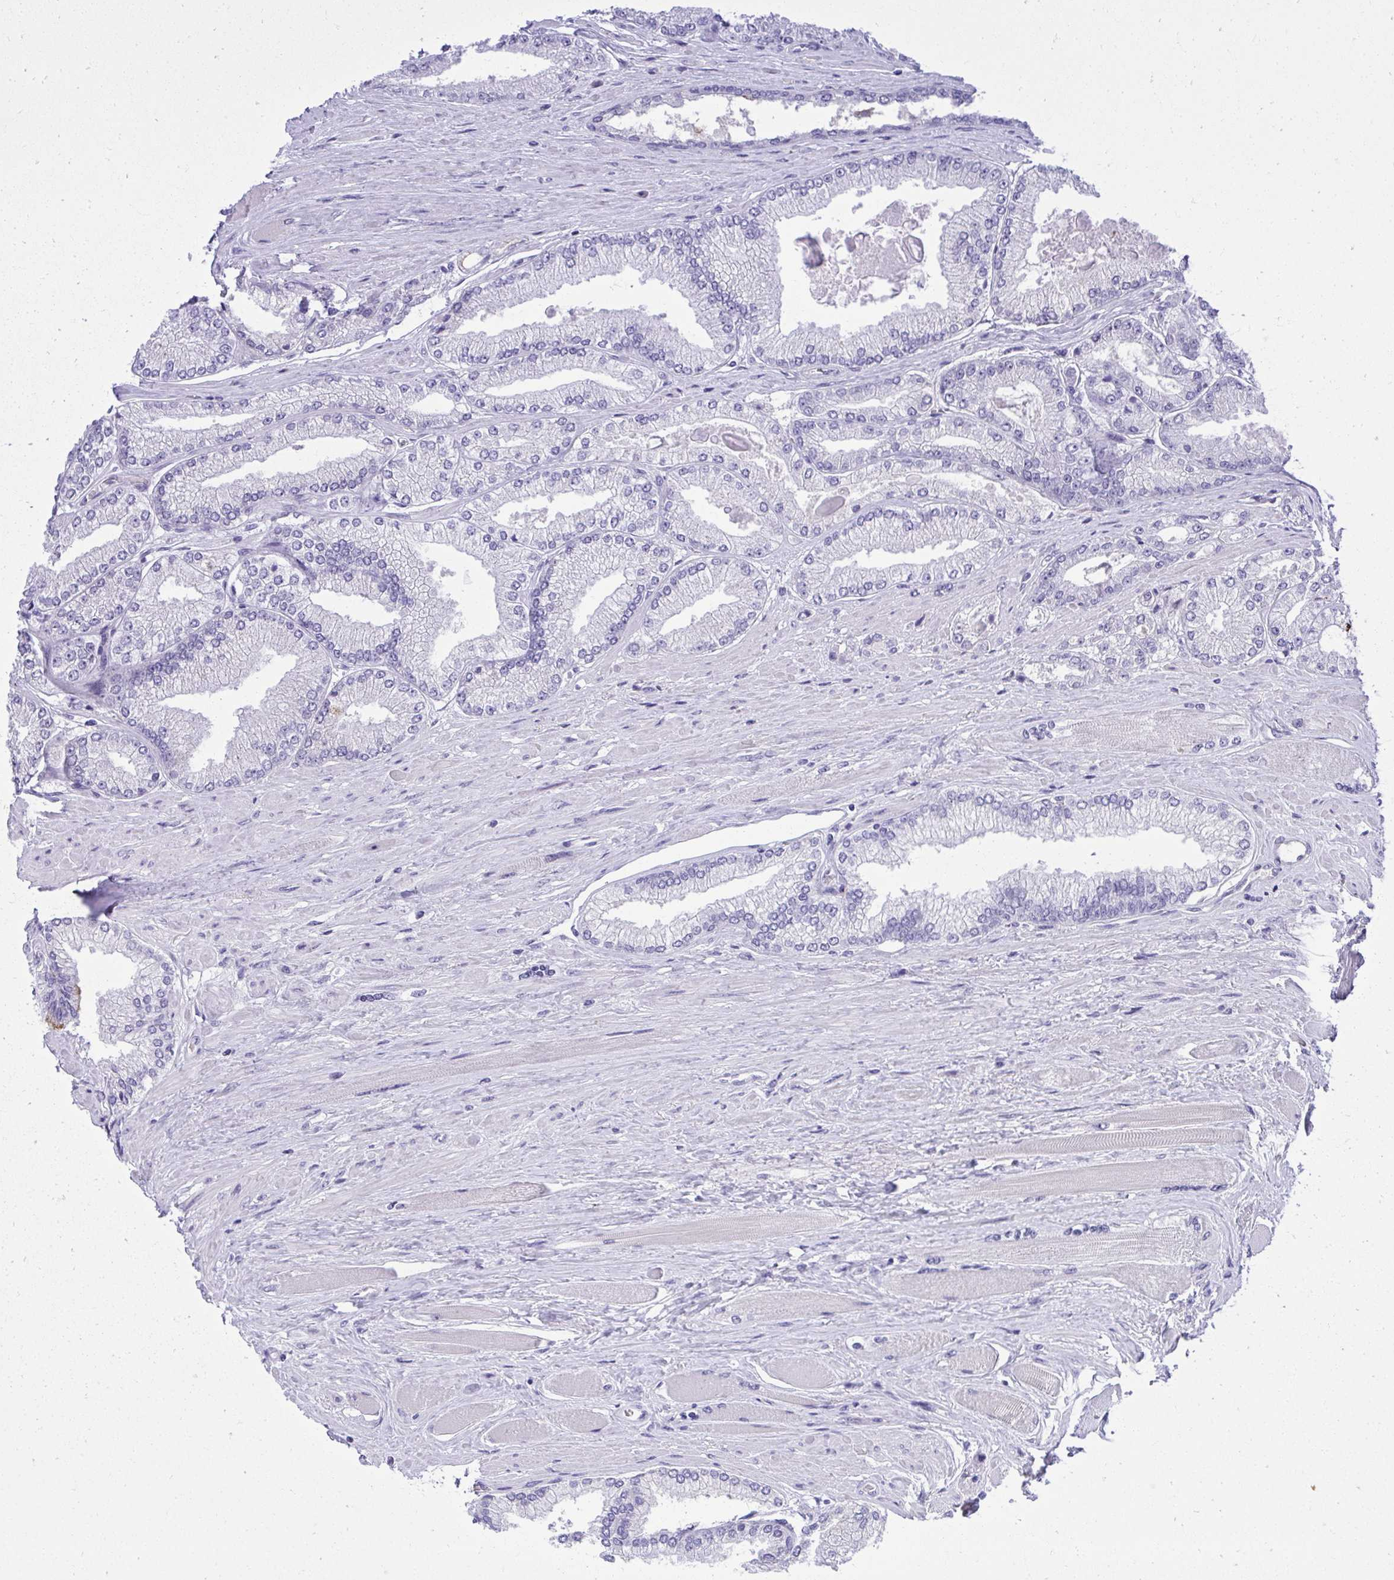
{"staining": {"intensity": "negative", "quantity": "none", "location": "none"}, "tissue": "prostate cancer", "cell_type": "Tumor cells", "image_type": "cancer", "snomed": [{"axis": "morphology", "description": "Adenocarcinoma, Low grade"}, {"axis": "topography", "description": "Prostate"}], "caption": "This is an immunohistochemistry image of prostate cancer (adenocarcinoma (low-grade)). There is no positivity in tumor cells.", "gene": "PITPNM3", "patient": {"sex": "male", "age": 67}}